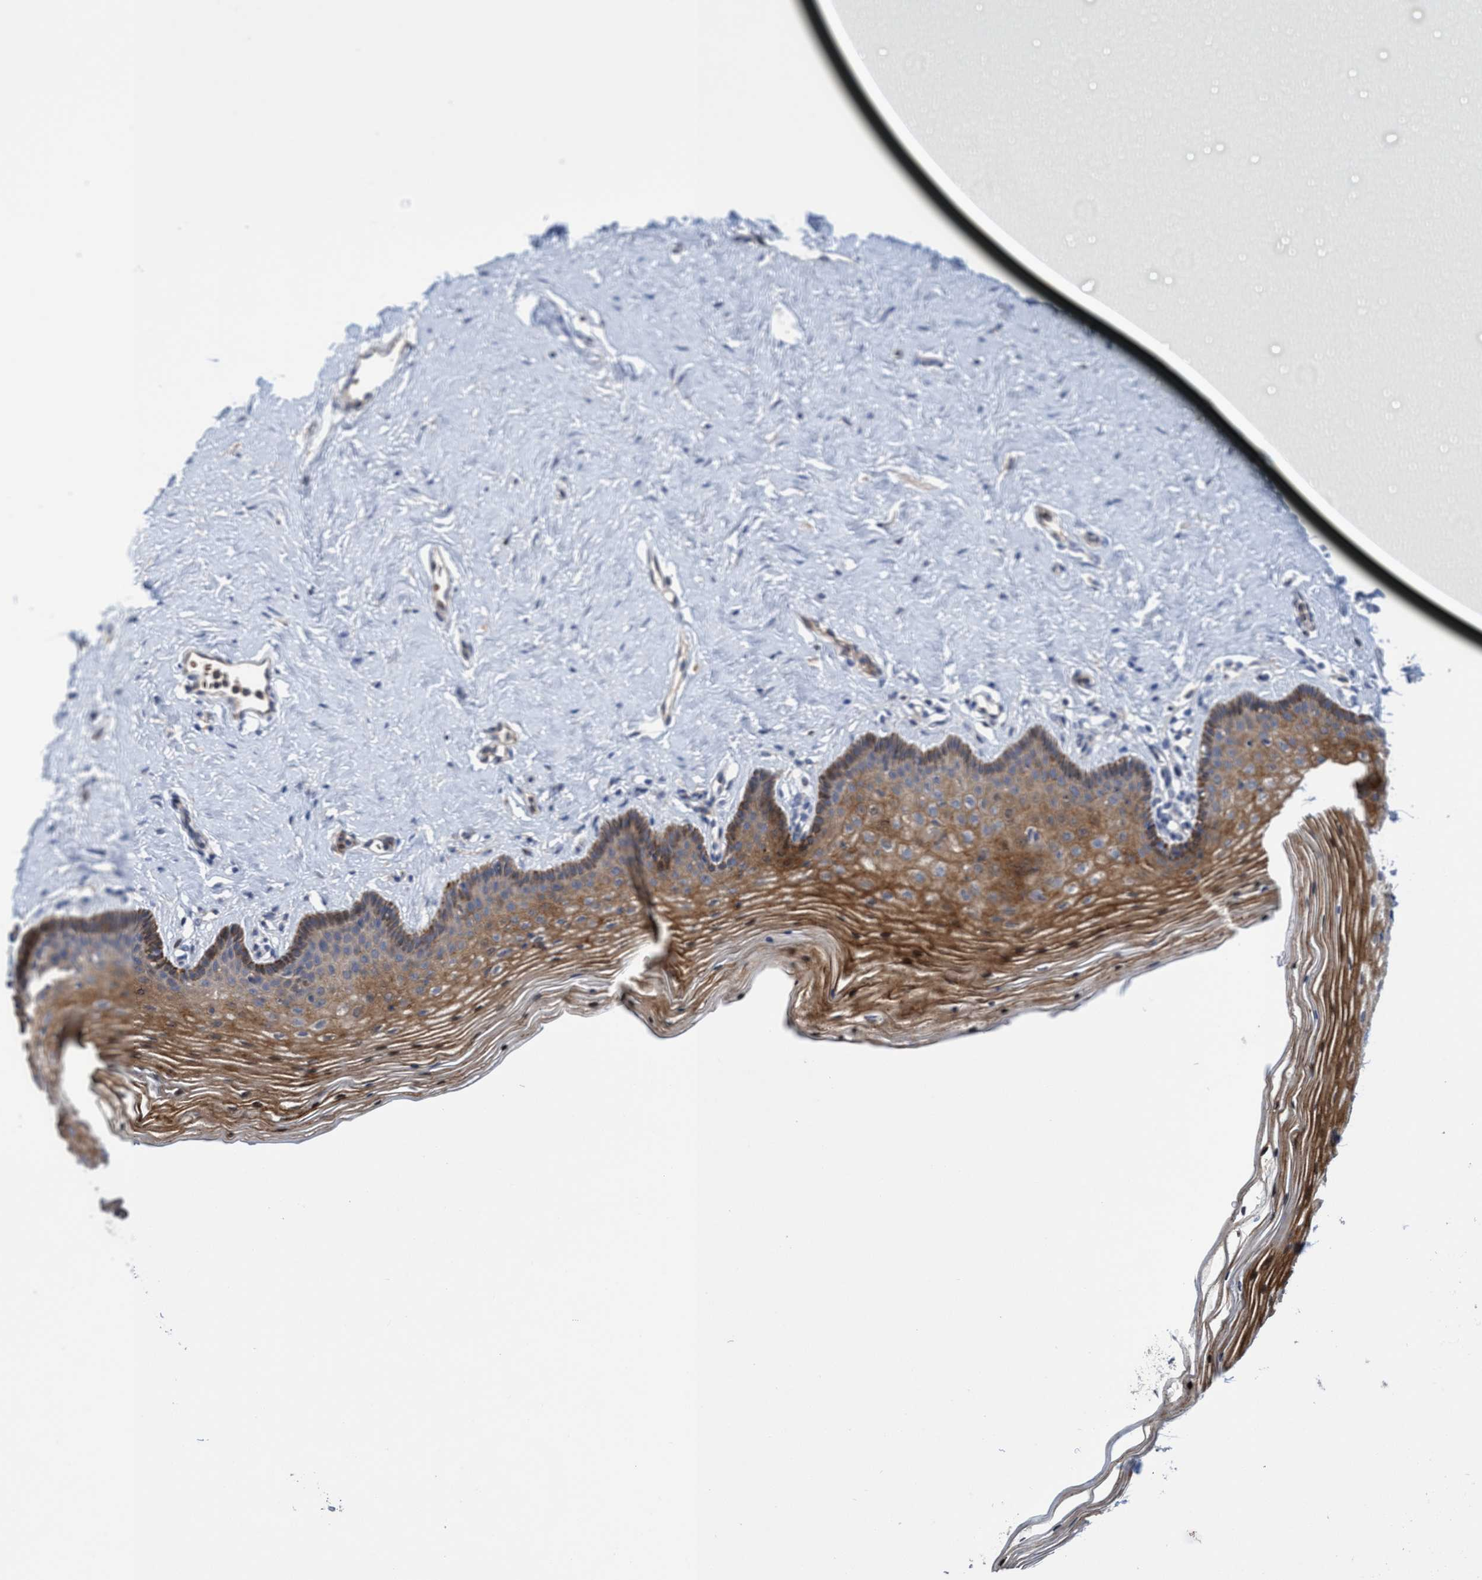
{"staining": {"intensity": "moderate", "quantity": ">75%", "location": "cytoplasmic/membranous"}, "tissue": "vagina", "cell_type": "Squamous epithelial cells", "image_type": "normal", "snomed": [{"axis": "morphology", "description": "Normal tissue, NOS"}, {"axis": "topography", "description": "Vagina"}], "caption": "This photomicrograph exhibits immunohistochemistry staining of benign vagina, with medium moderate cytoplasmic/membranous staining in approximately >75% of squamous epithelial cells.", "gene": "SEMA4D", "patient": {"sex": "female", "age": 32}}